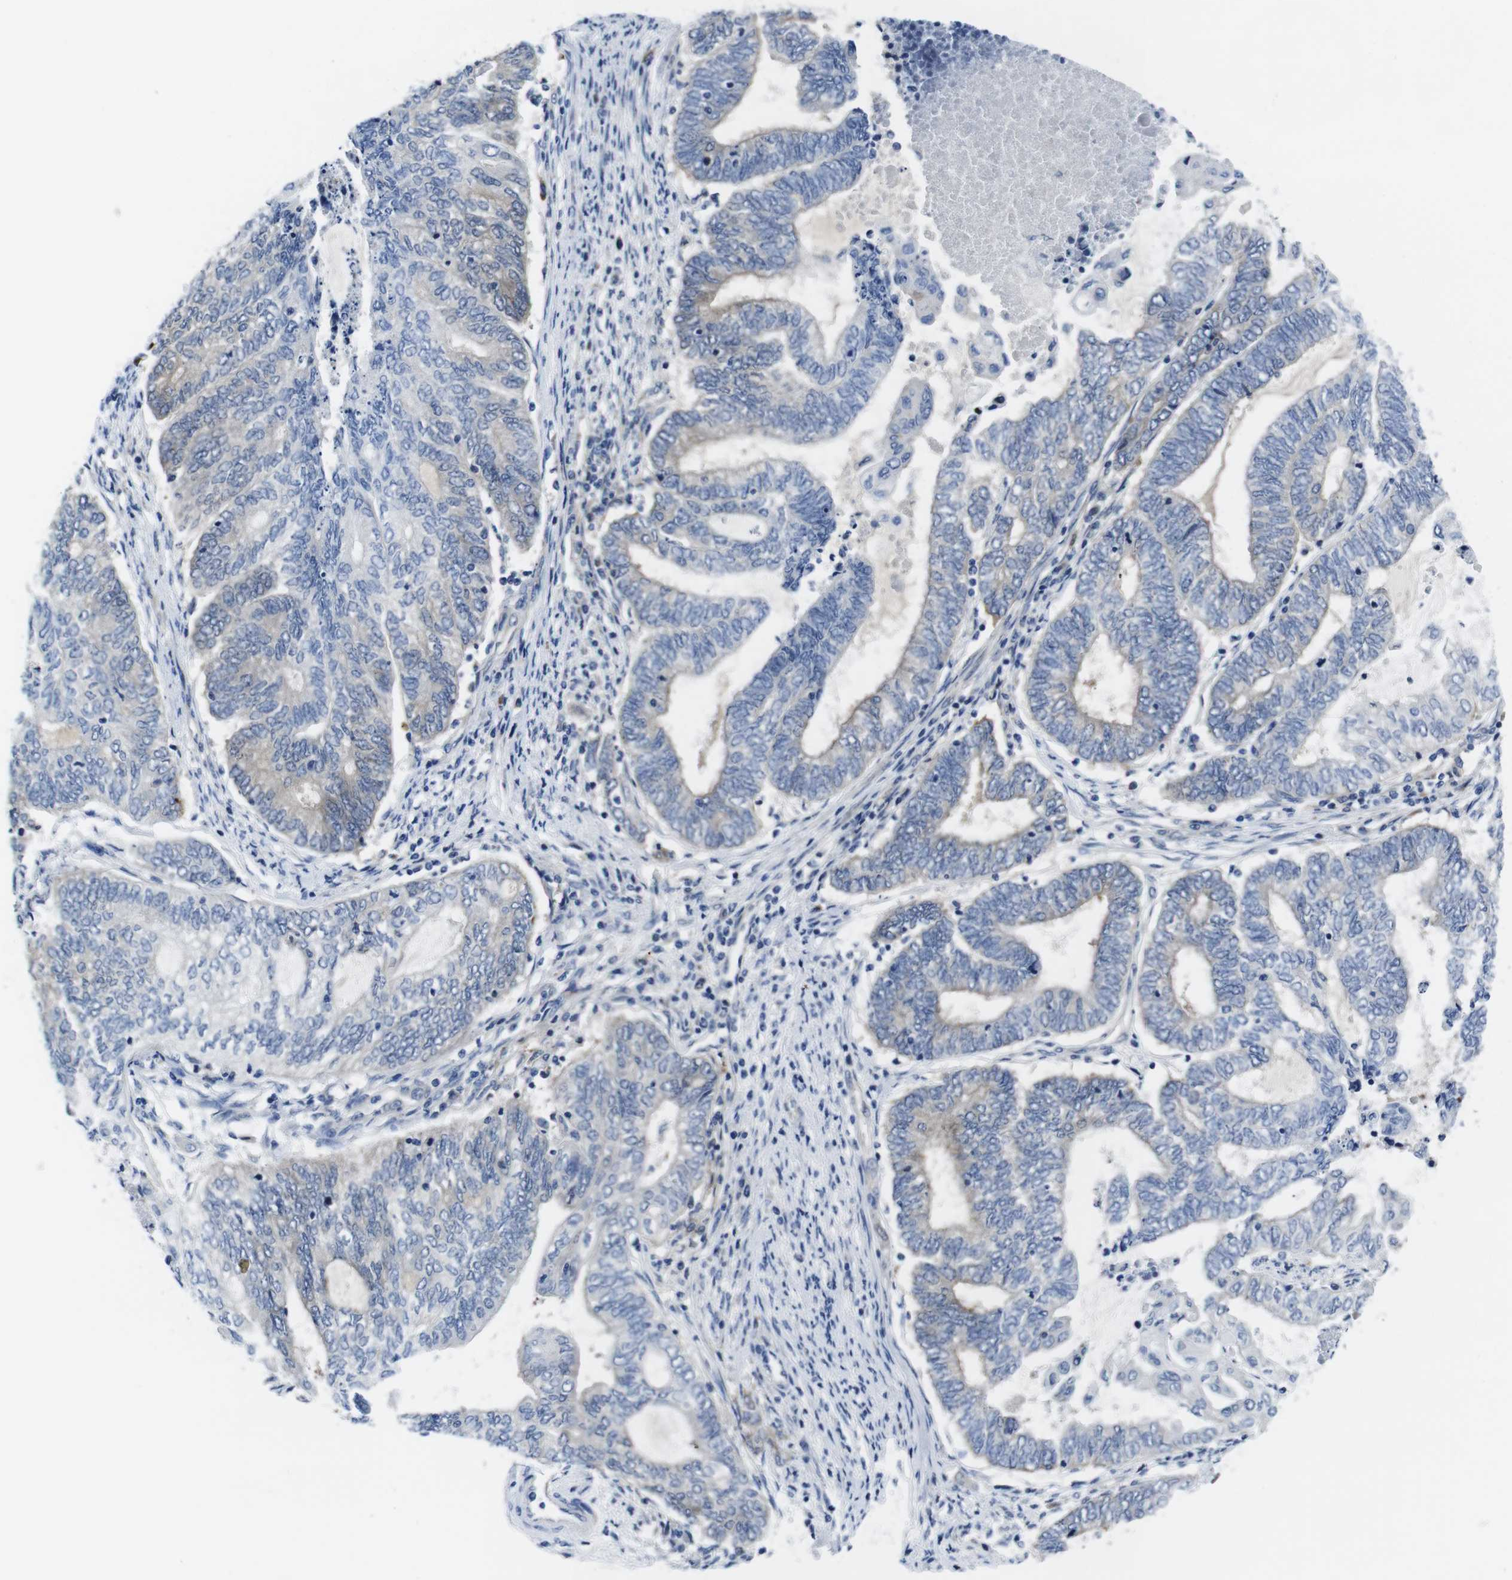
{"staining": {"intensity": "moderate", "quantity": "25%-75%", "location": "cytoplasmic/membranous"}, "tissue": "endometrial cancer", "cell_type": "Tumor cells", "image_type": "cancer", "snomed": [{"axis": "morphology", "description": "Adenocarcinoma, NOS"}, {"axis": "topography", "description": "Uterus"}, {"axis": "topography", "description": "Endometrium"}], "caption": "Brown immunohistochemical staining in endometrial cancer demonstrates moderate cytoplasmic/membranous staining in approximately 25%-75% of tumor cells. The protein of interest is shown in brown color, while the nuclei are stained blue.", "gene": "EIF4A1", "patient": {"sex": "female", "age": 70}}